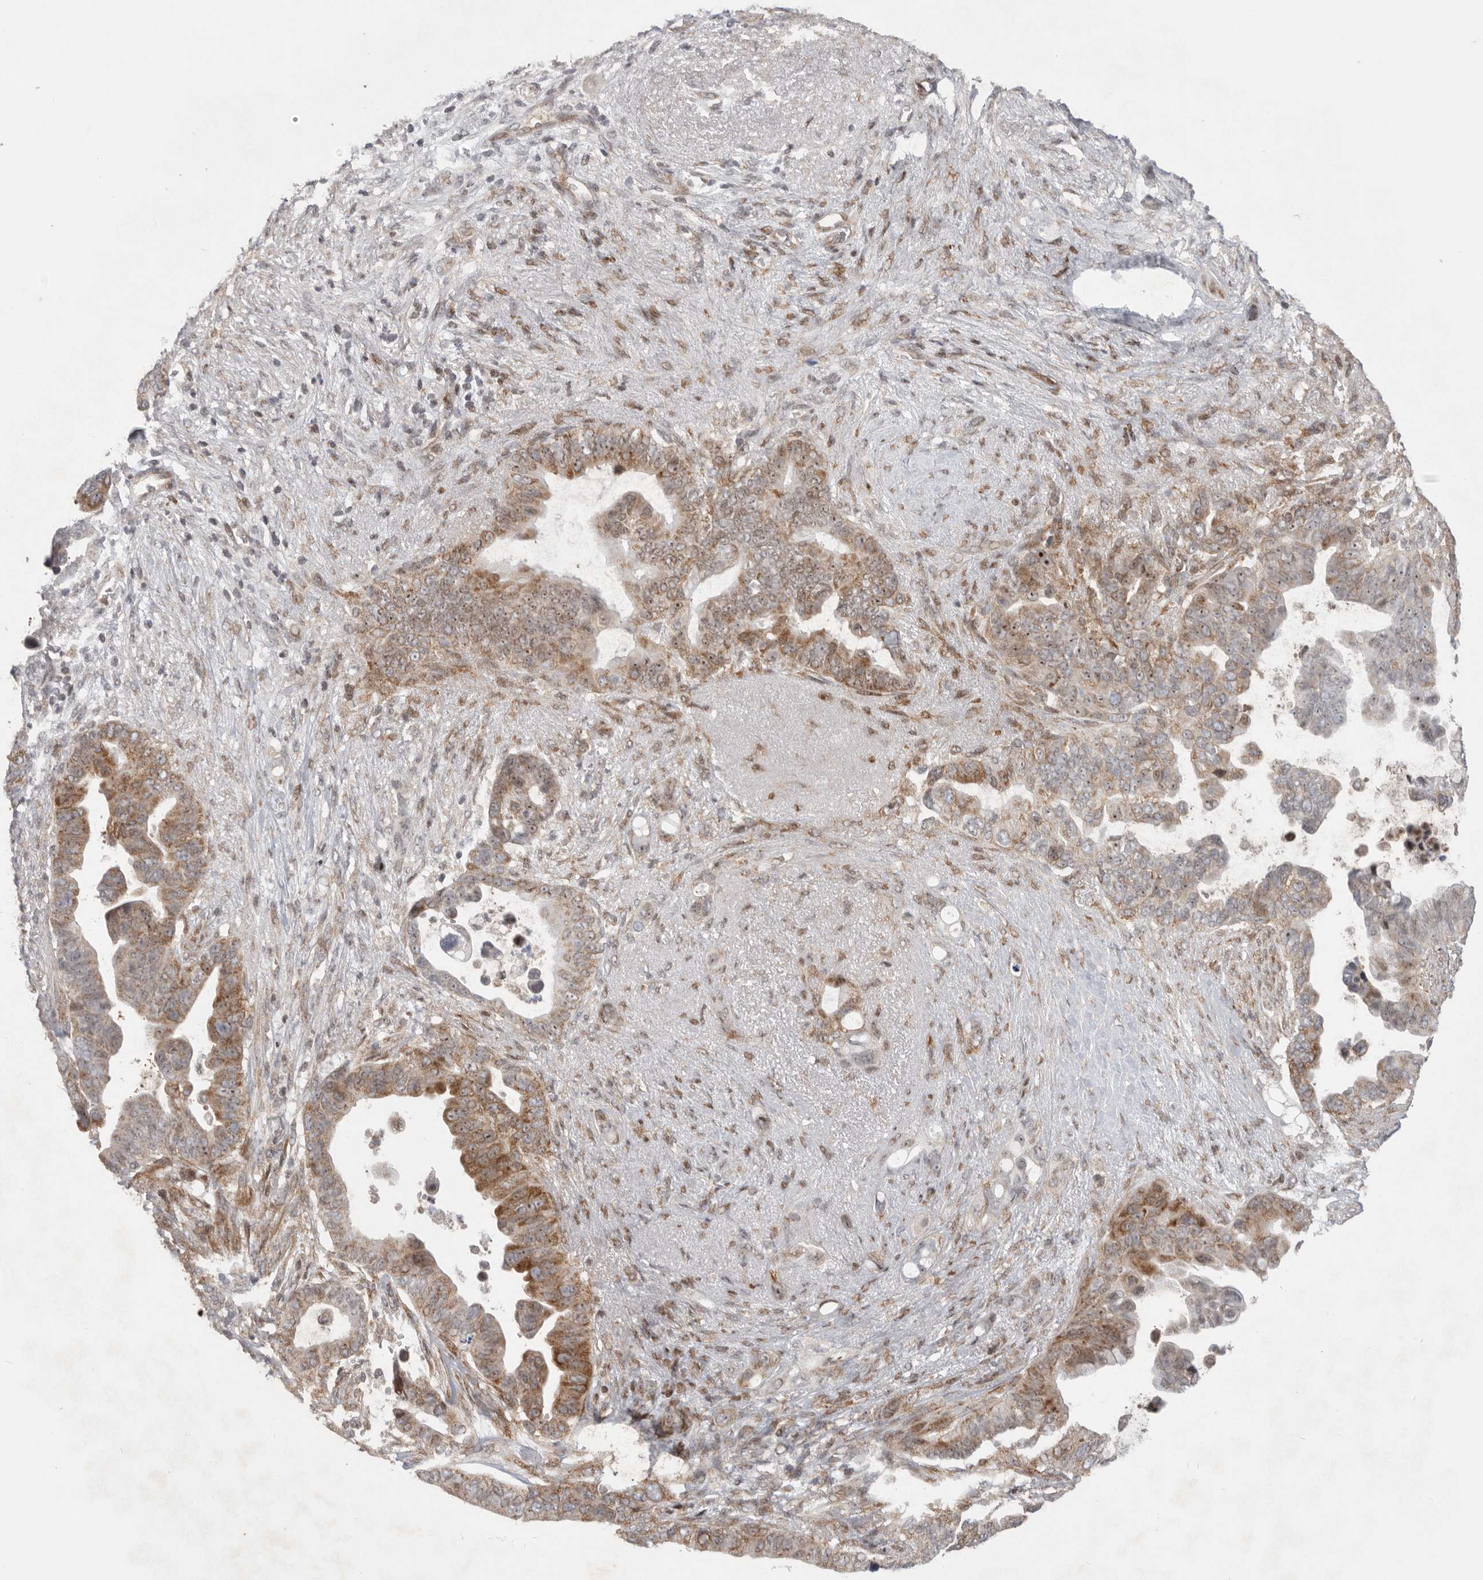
{"staining": {"intensity": "moderate", "quantity": ">75%", "location": "cytoplasmic/membranous,nuclear"}, "tissue": "pancreatic cancer", "cell_type": "Tumor cells", "image_type": "cancer", "snomed": [{"axis": "morphology", "description": "Adenocarcinoma, NOS"}, {"axis": "topography", "description": "Pancreas"}], "caption": "IHC of pancreatic adenocarcinoma shows medium levels of moderate cytoplasmic/membranous and nuclear expression in approximately >75% of tumor cells.", "gene": "FZD3", "patient": {"sex": "female", "age": 72}}